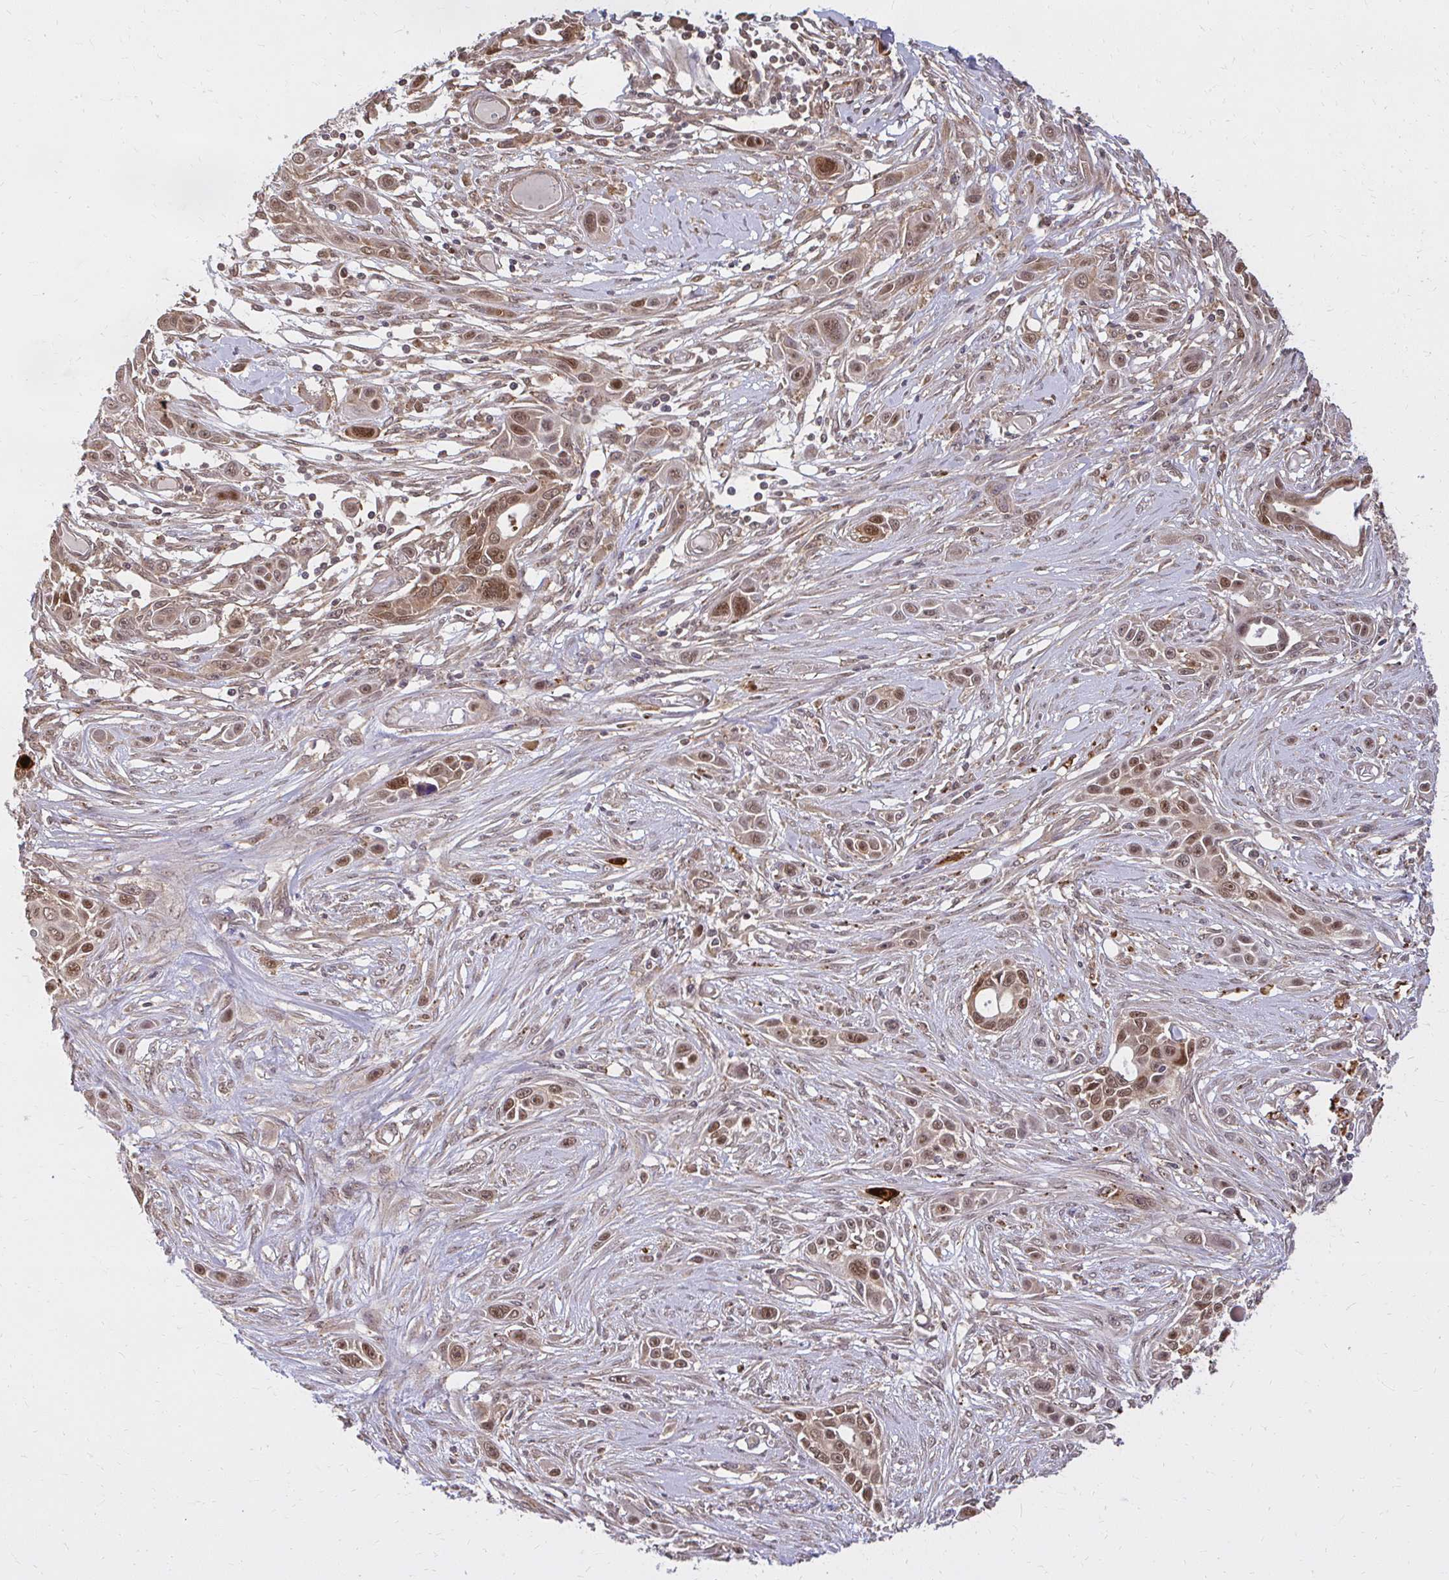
{"staining": {"intensity": "moderate", "quantity": ">75%", "location": "cytoplasmic/membranous,nuclear"}, "tissue": "skin cancer", "cell_type": "Tumor cells", "image_type": "cancer", "snomed": [{"axis": "morphology", "description": "Squamous cell carcinoma, NOS"}, {"axis": "topography", "description": "Skin"}], "caption": "There is medium levels of moderate cytoplasmic/membranous and nuclear staining in tumor cells of skin cancer, as demonstrated by immunohistochemical staining (brown color).", "gene": "LARS2", "patient": {"sex": "female", "age": 69}}